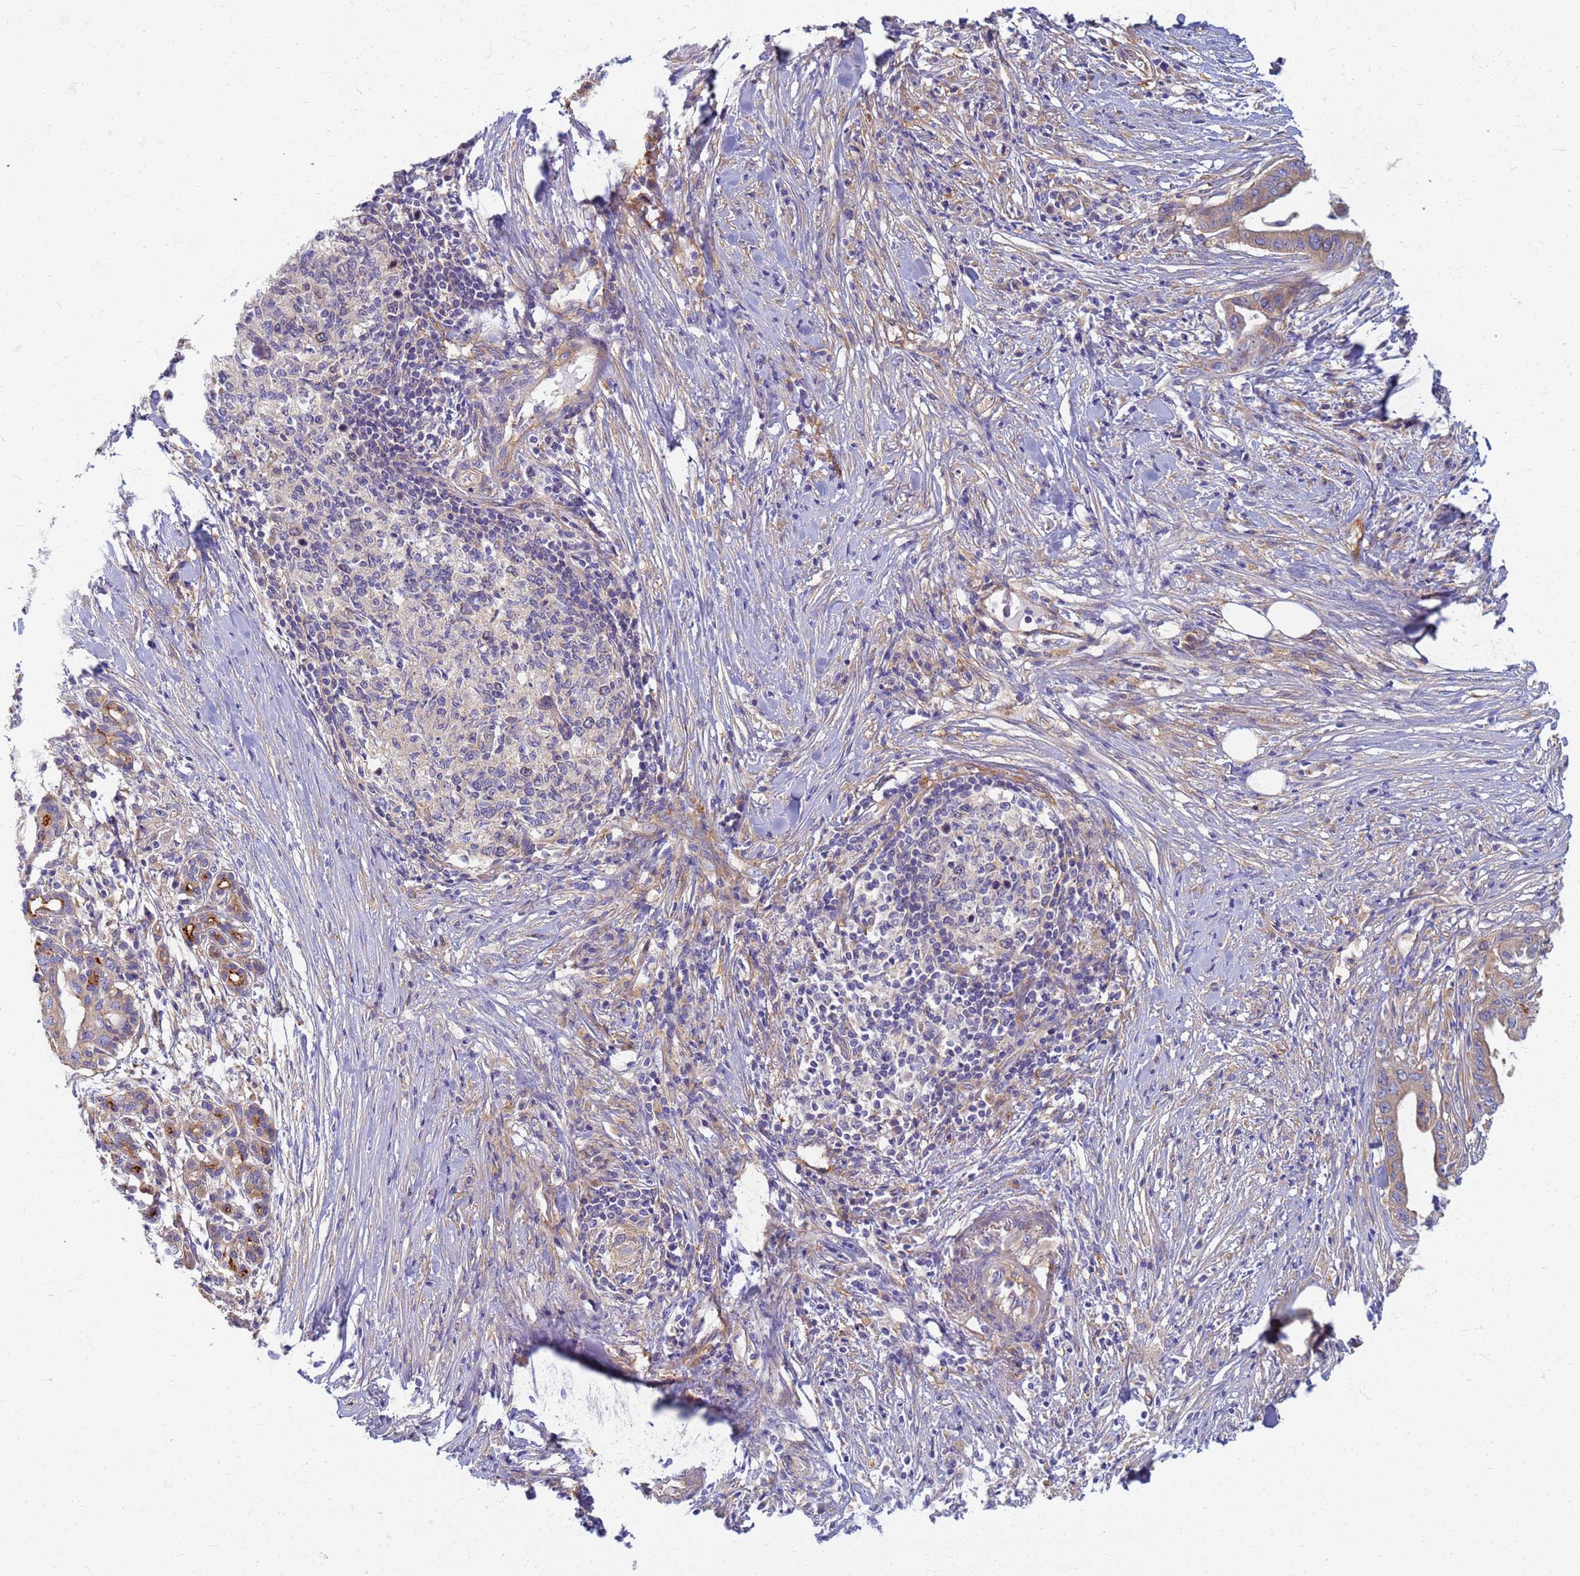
{"staining": {"intensity": "negative", "quantity": "none", "location": "none"}, "tissue": "pancreatic cancer", "cell_type": "Tumor cells", "image_type": "cancer", "snomed": [{"axis": "morphology", "description": "Adenocarcinoma, NOS"}, {"axis": "topography", "description": "Pancreas"}], "caption": "Micrograph shows no significant protein expression in tumor cells of pancreatic cancer (adenocarcinoma).", "gene": "EEA1", "patient": {"sex": "male", "age": 58}}